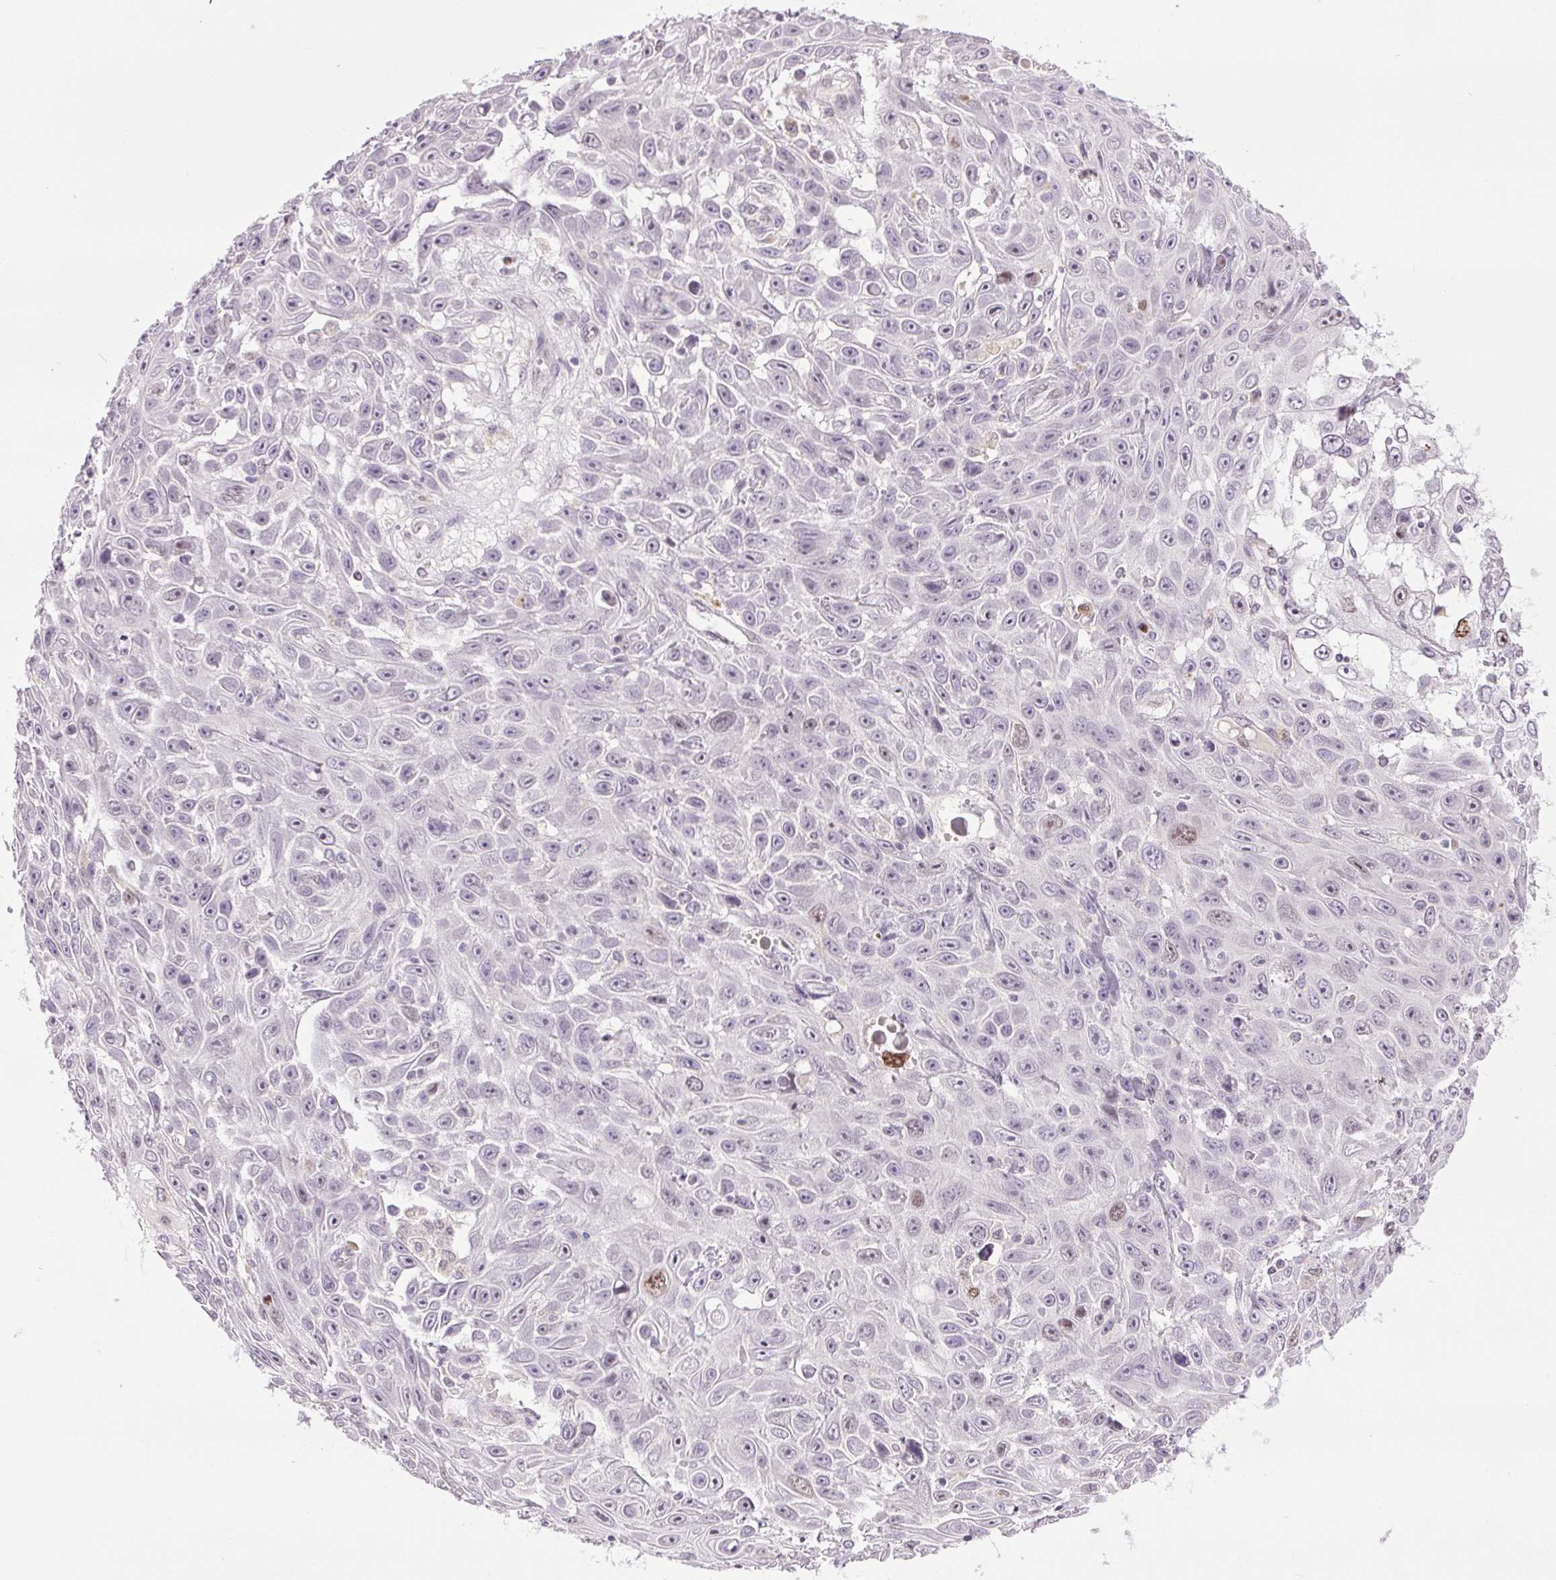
{"staining": {"intensity": "moderate", "quantity": "<25%", "location": "nuclear"}, "tissue": "skin cancer", "cell_type": "Tumor cells", "image_type": "cancer", "snomed": [{"axis": "morphology", "description": "Squamous cell carcinoma, NOS"}, {"axis": "topography", "description": "Skin"}], "caption": "The immunohistochemical stain highlights moderate nuclear expression in tumor cells of squamous cell carcinoma (skin) tissue.", "gene": "SMIM6", "patient": {"sex": "male", "age": 82}}